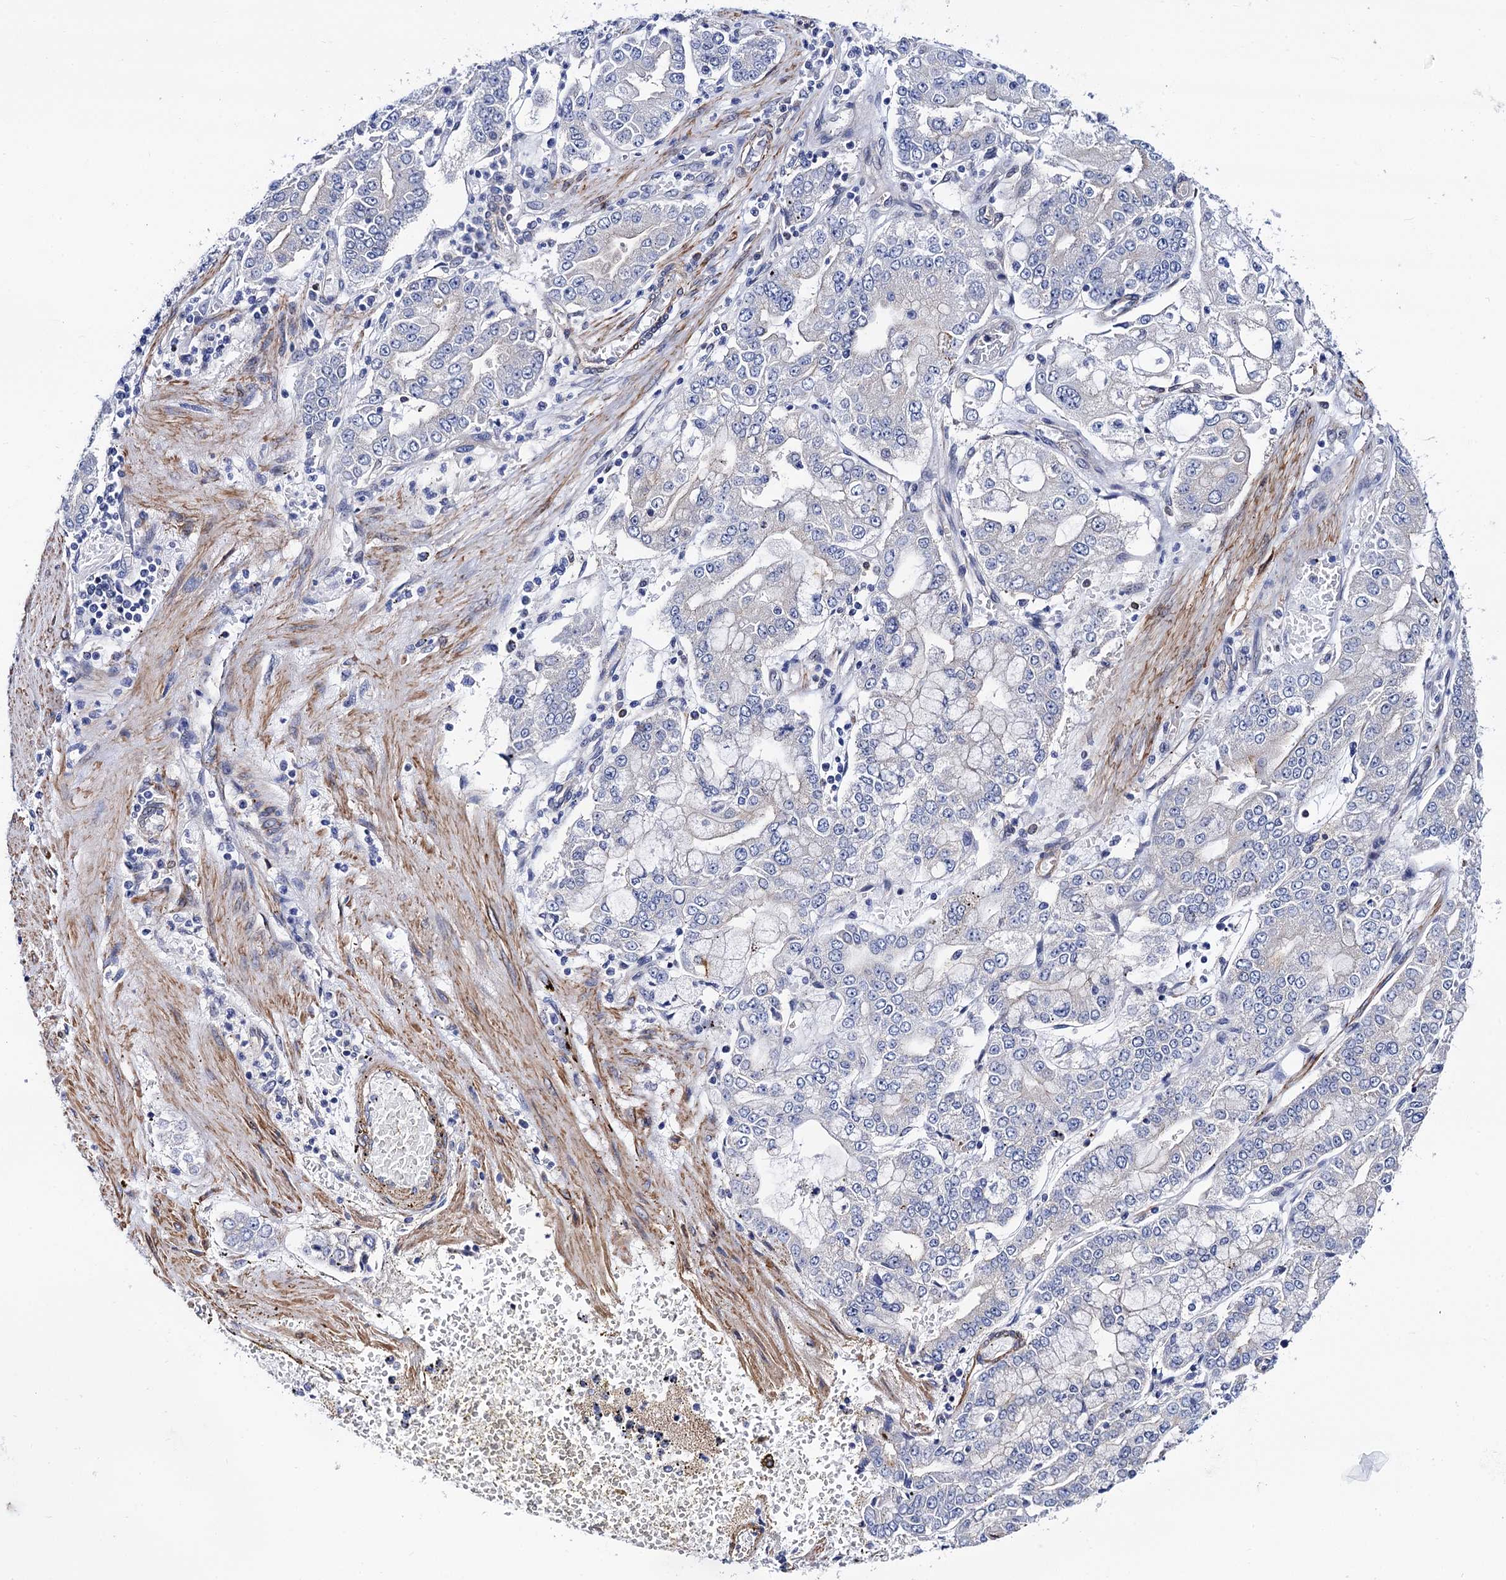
{"staining": {"intensity": "negative", "quantity": "none", "location": "none"}, "tissue": "stomach cancer", "cell_type": "Tumor cells", "image_type": "cancer", "snomed": [{"axis": "morphology", "description": "Adenocarcinoma, NOS"}, {"axis": "topography", "description": "Stomach"}], "caption": "IHC photomicrograph of adenocarcinoma (stomach) stained for a protein (brown), which reveals no staining in tumor cells. The staining was performed using DAB to visualize the protein expression in brown, while the nuclei were stained in blue with hematoxylin (Magnification: 20x).", "gene": "ZDHHC18", "patient": {"sex": "male", "age": 76}}